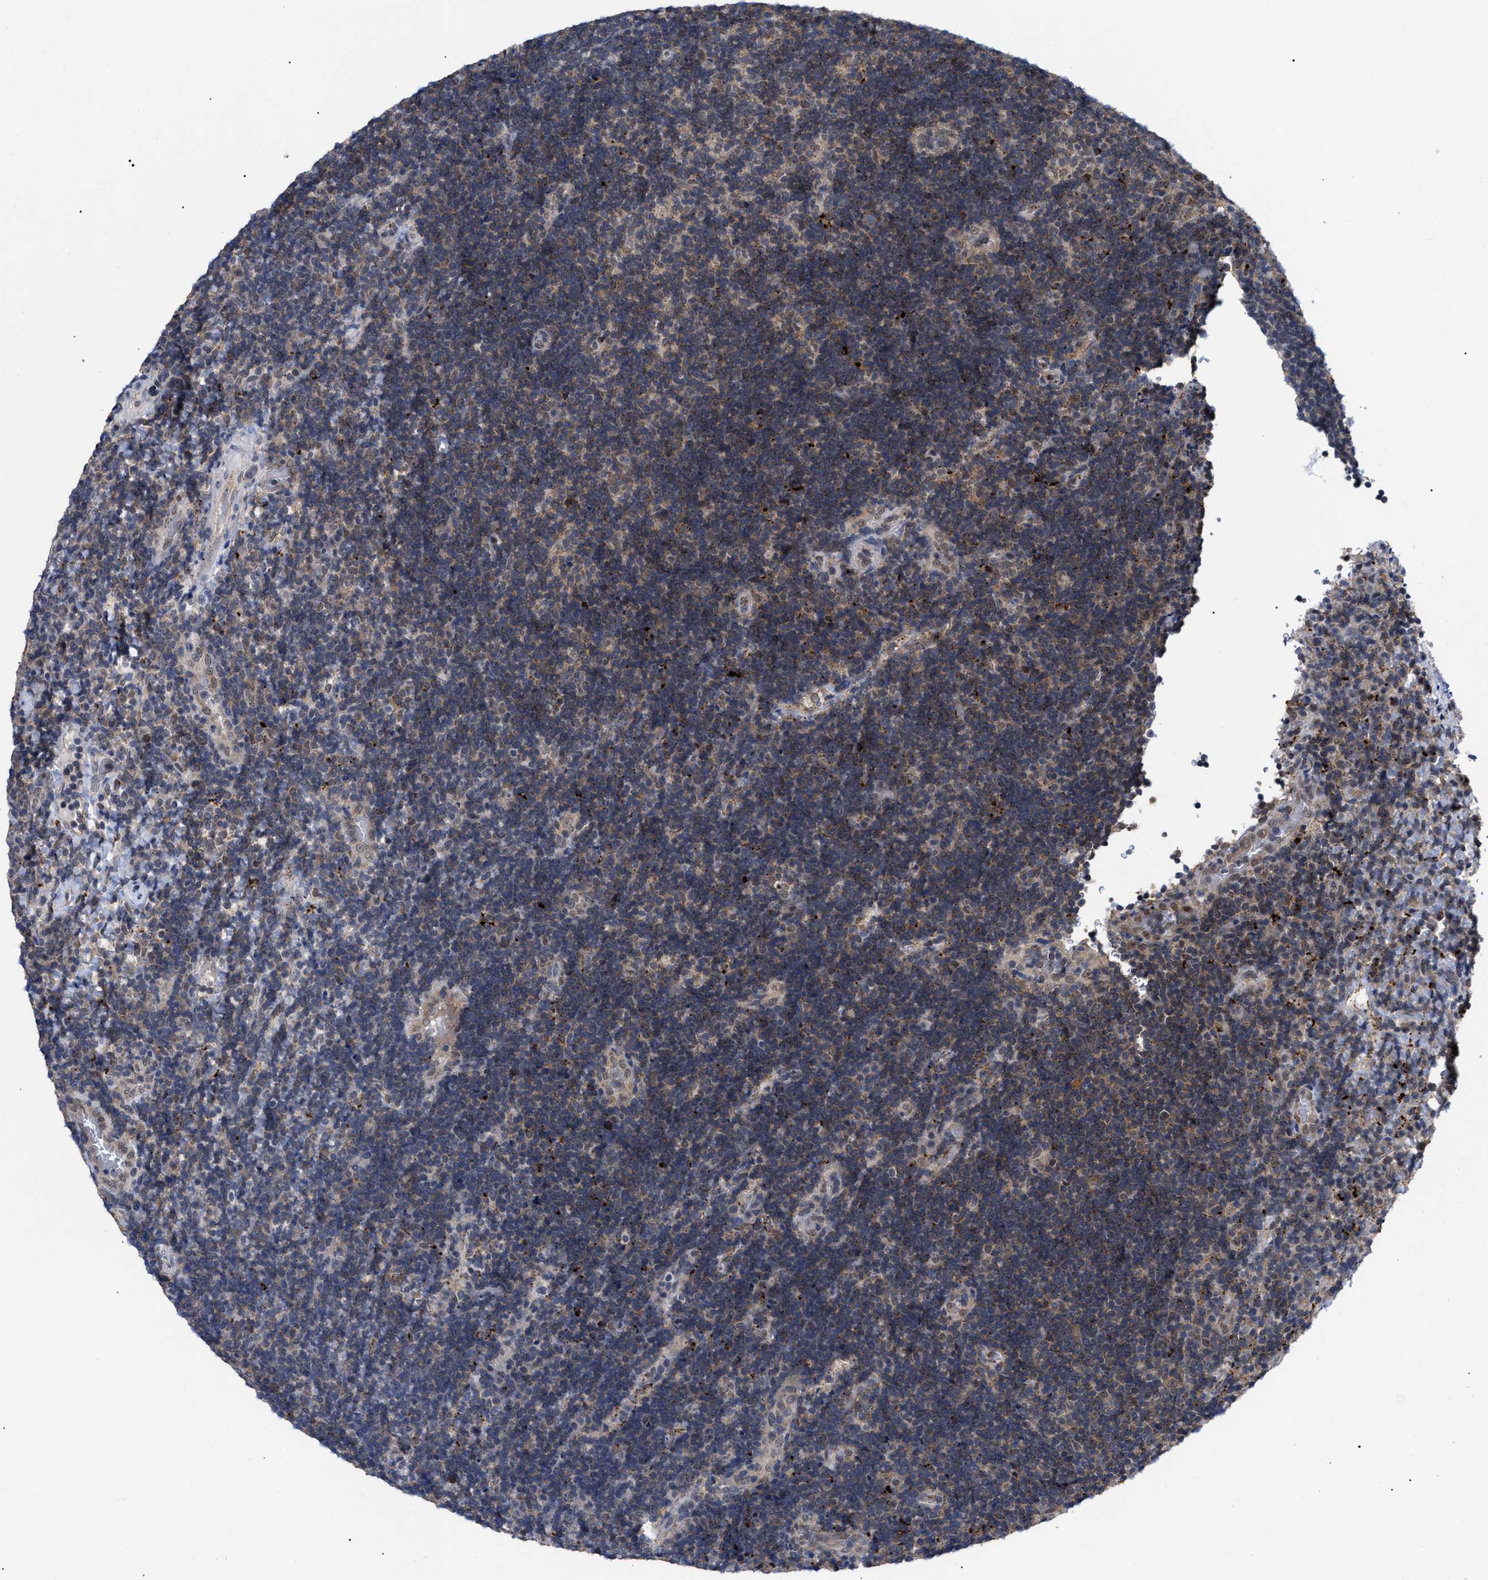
{"staining": {"intensity": "moderate", "quantity": ">75%", "location": "cytoplasmic/membranous"}, "tissue": "lymphoma", "cell_type": "Tumor cells", "image_type": "cancer", "snomed": [{"axis": "morphology", "description": "Malignant lymphoma, non-Hodgkin's type, High grade"}, {"axis": "topography", "description": "Tonsil"}], "caption": "A micrograph of lymphoma stained for a protein exhibits moderate cytoplasmic/membranous brown staining in tumor cells. The staining was performed using DAB to visualize the protein expression in brown, while the nuclei were stained in blue with hematoxylin (Magnification: 20x).", "gene": "UPF1", "patient": {"sex": "female", "age": 36}}